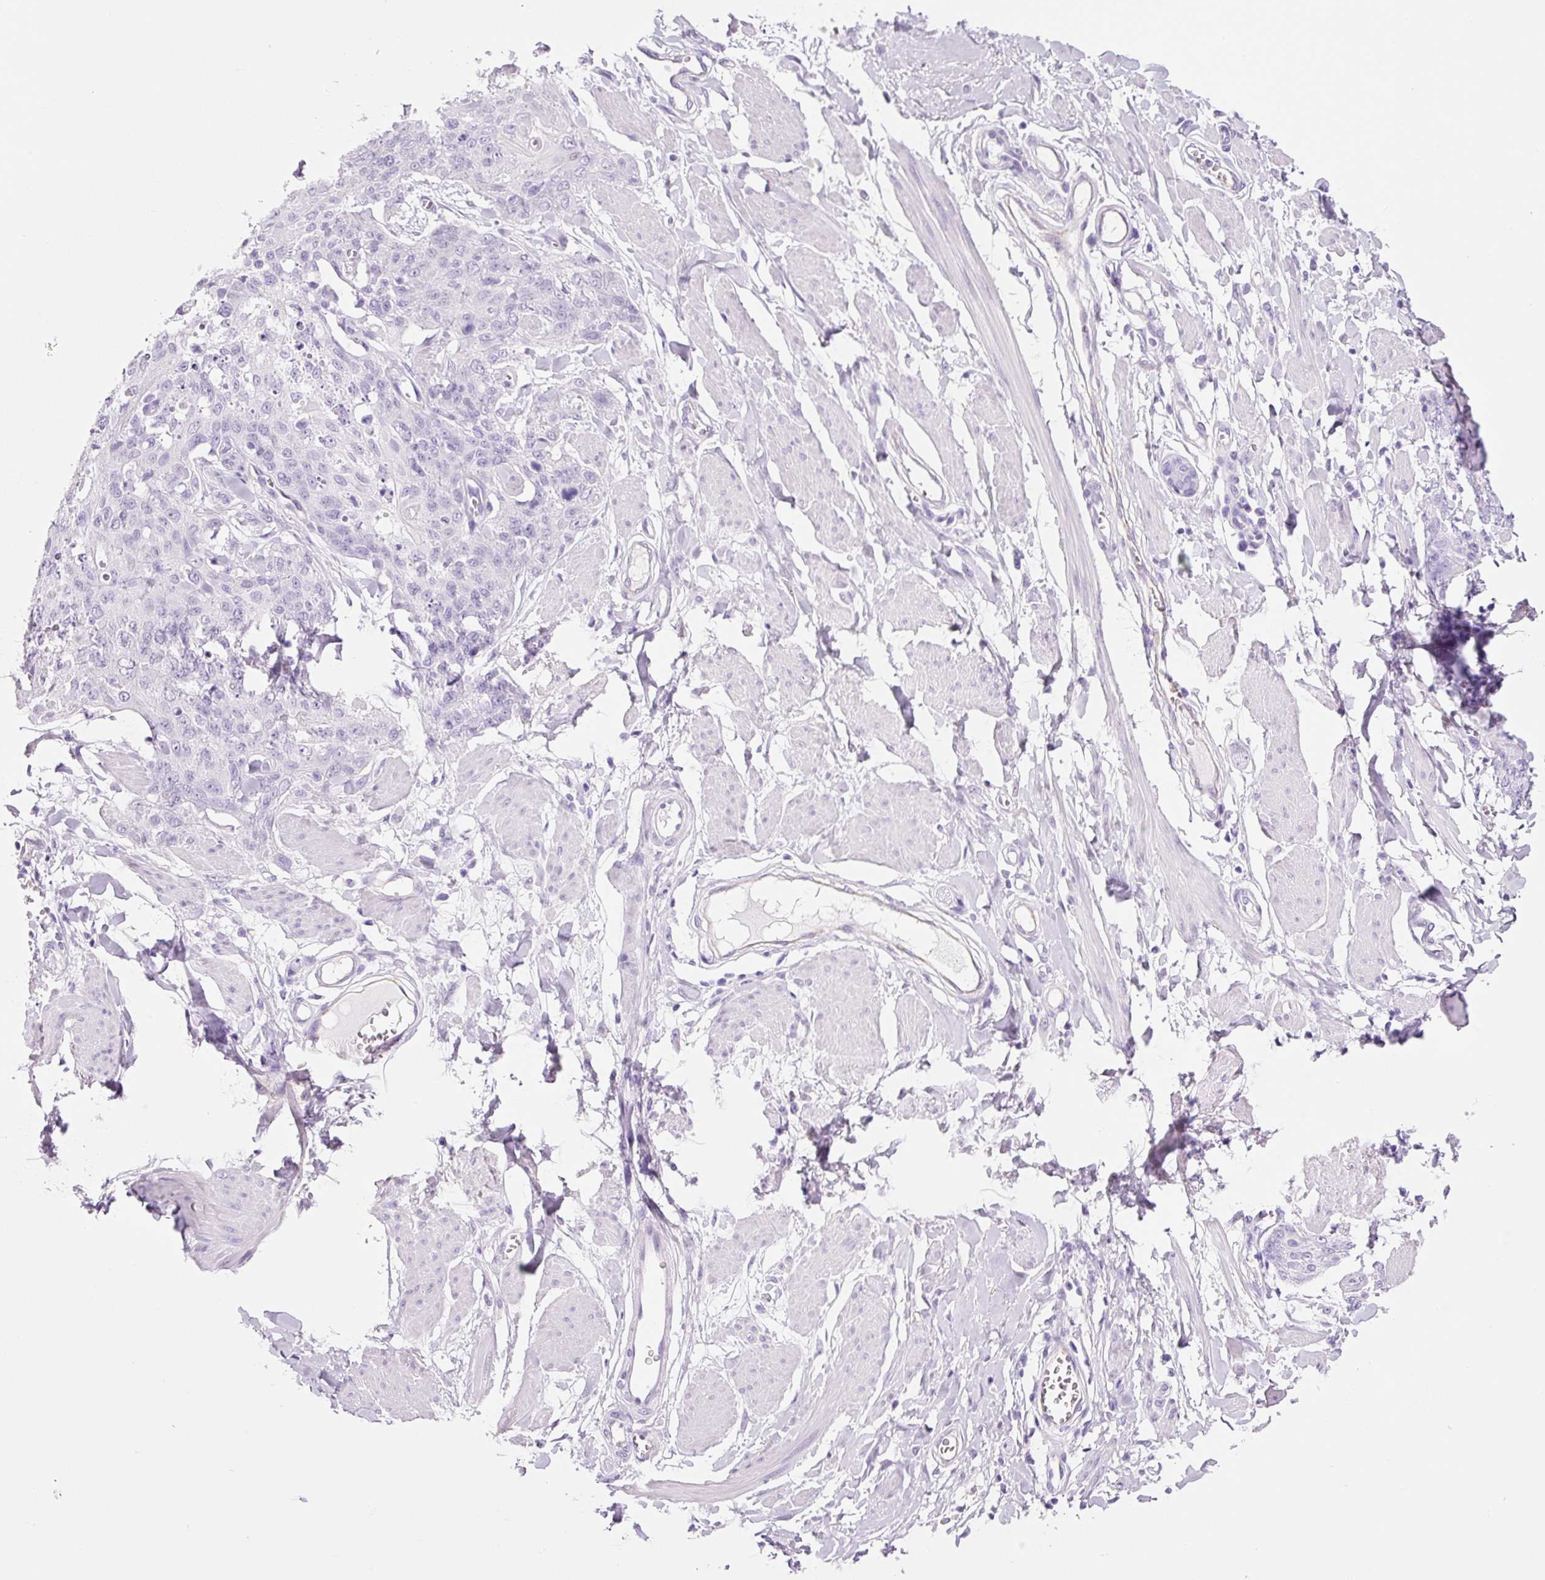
{"staining": {"intensity": "negative", "quantity": "none", "location": "none"}, "tissue": "skin cancer", "cell_type": "Tumor cells", "image_type": "cancer", "snomed": [{"axis": "morphology", "description": "Squamous cell carcinoma, NOS"}, {"axis": "topography", "description": "Skin"}, {"axis": "topography", "description": "Vulva"}], "caption": "Immunohistochemistry (IHC) photomicrograph of neoplastic tissue: human skin cancer stained with DAB (3,3'-diaminobenzidine) displays no significant protein staining in tumor cells. (Immunohistochemistry, brightfield microscopy, high magnification).", "gene": "ADSS1", "patient": {"sex": "female", "age": 85}}